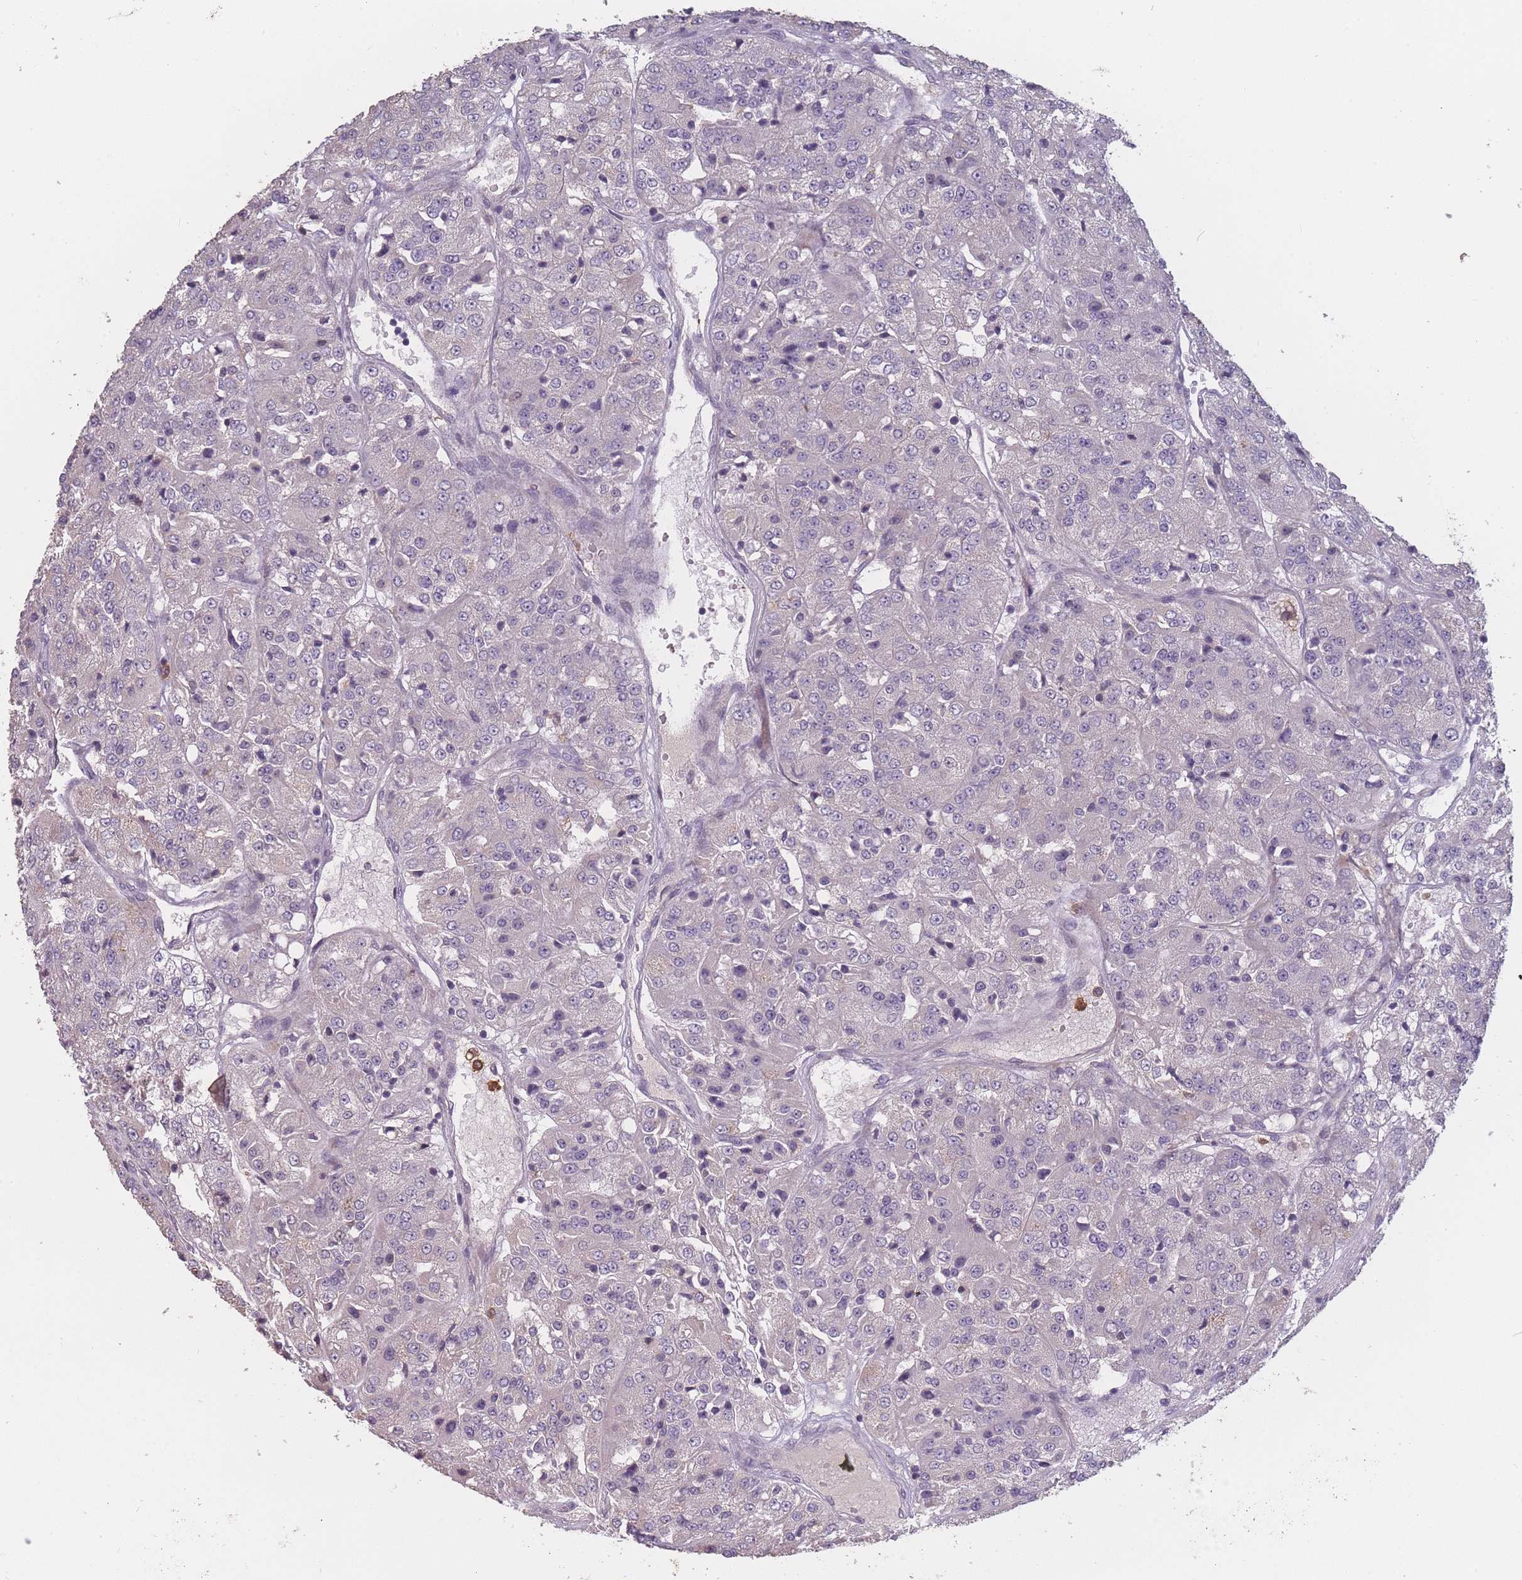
{"staining": {"intensity": "negative", "quantity": "none", "location": "none"}, "tissue": "renal cancer", "cell_type": "Tumor cells", "image_type": "cancer", "snomed": [{"axis": "morphology", "description": "Adenocarcinoma, NOS"}, {"axis": "topography", "description": "Kidney"}], "caption": "The photomicrograph shows no significant expression in tumor cells of renal cancer (adenocarcinoma). Nuclei are stained in blue.", "gene": "BST1", "patient": {"sex": "female", "age": 63}}